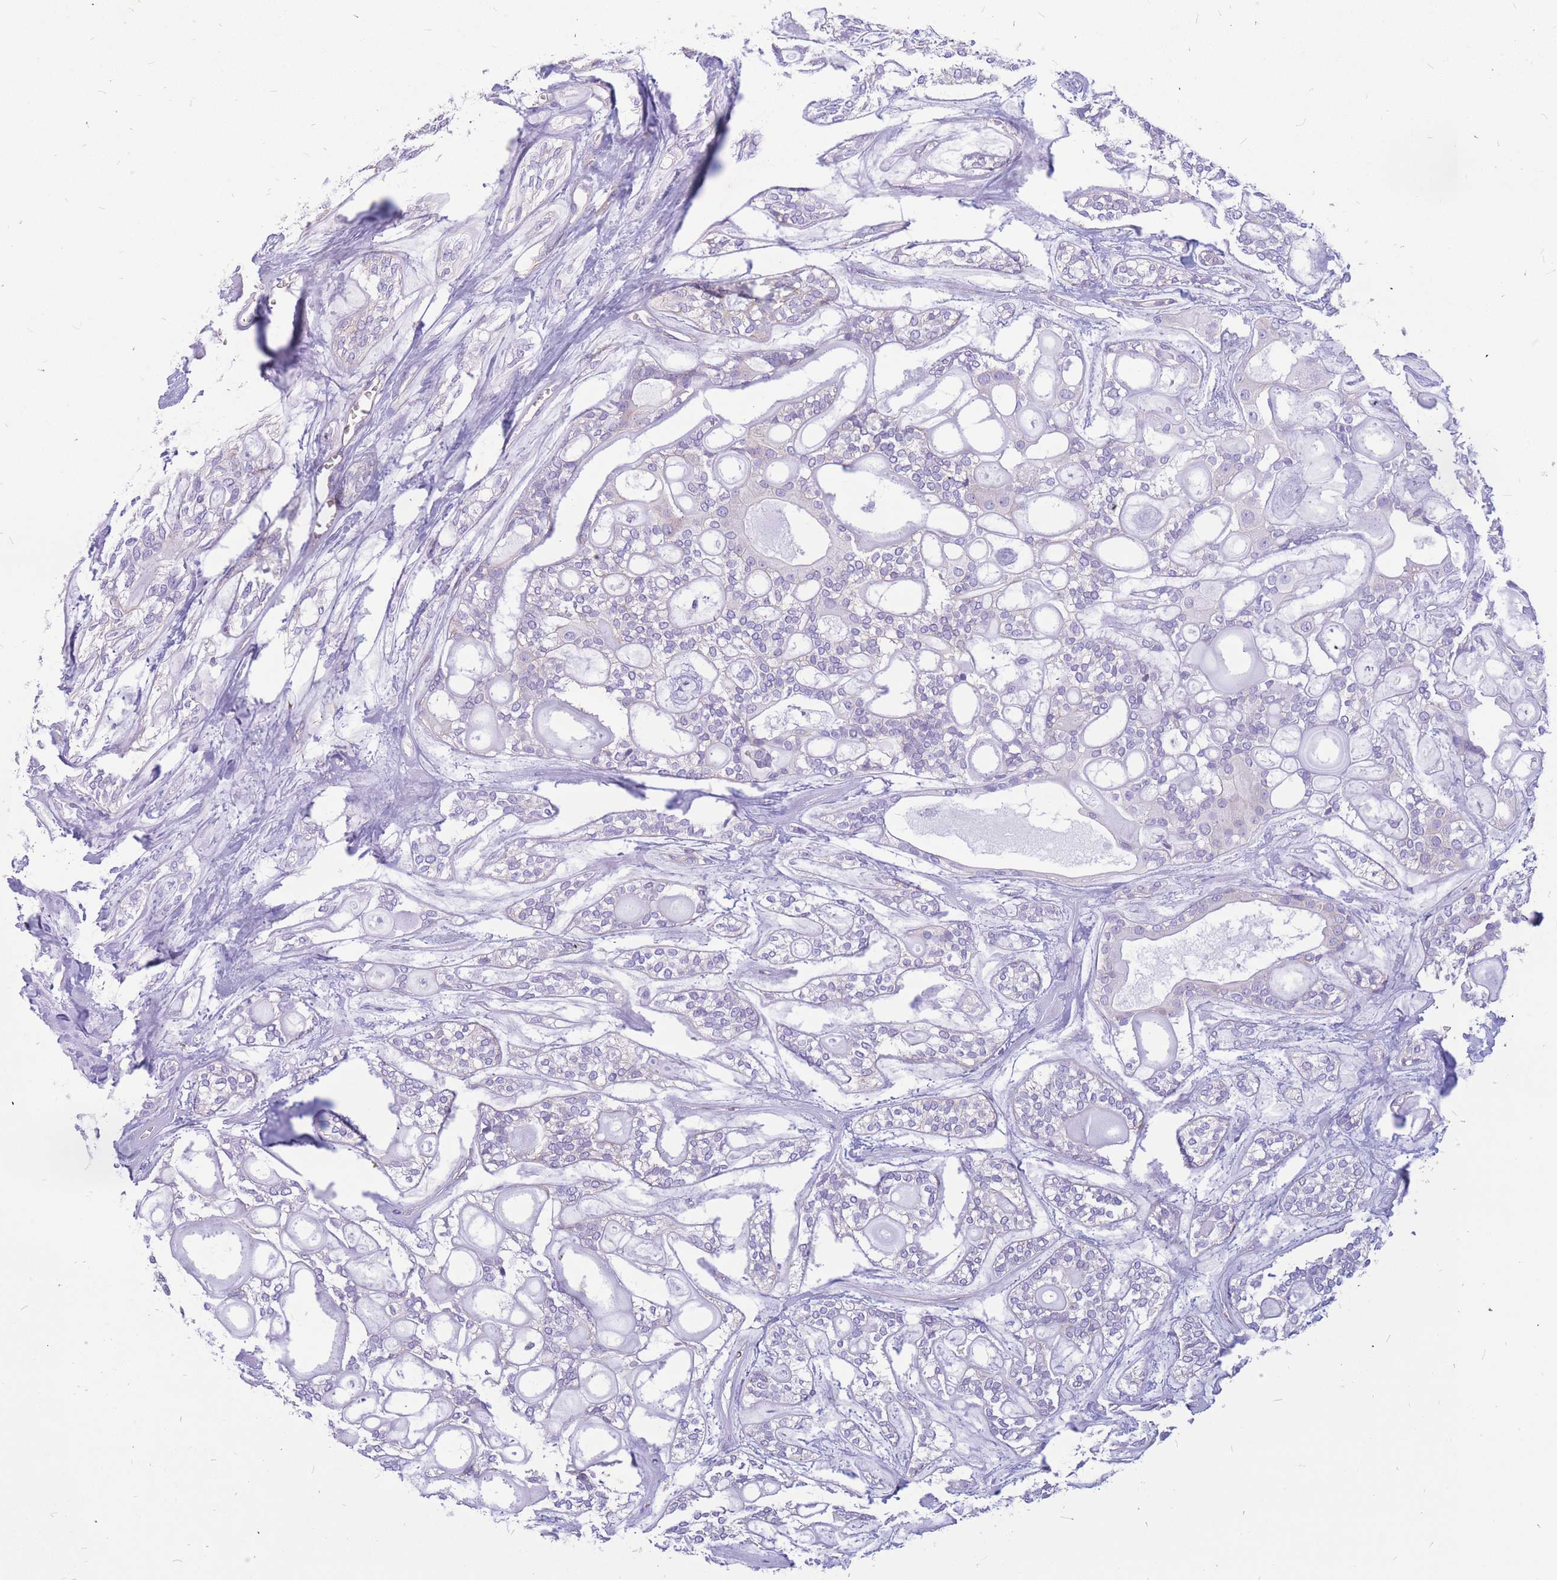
{"staining": {"intensity": "negative", "quantity": "none", "location": "none"}, "tissue": "head and neck cancer", "cell_type": "Tumor cells", "image_type": "cancer", "snomed": [{"axis": "morphology", "description": "Adenocarcinoma, NOS"}, {"axis": "topography", "description": "Head-Neck"}], "caption": "A histopathology image of human head and neck cancer (adenocarcinoma) is negative for staining in tumor cells.", "gene": "ADD2", "patient": {"sex": "male", "age": 66}}